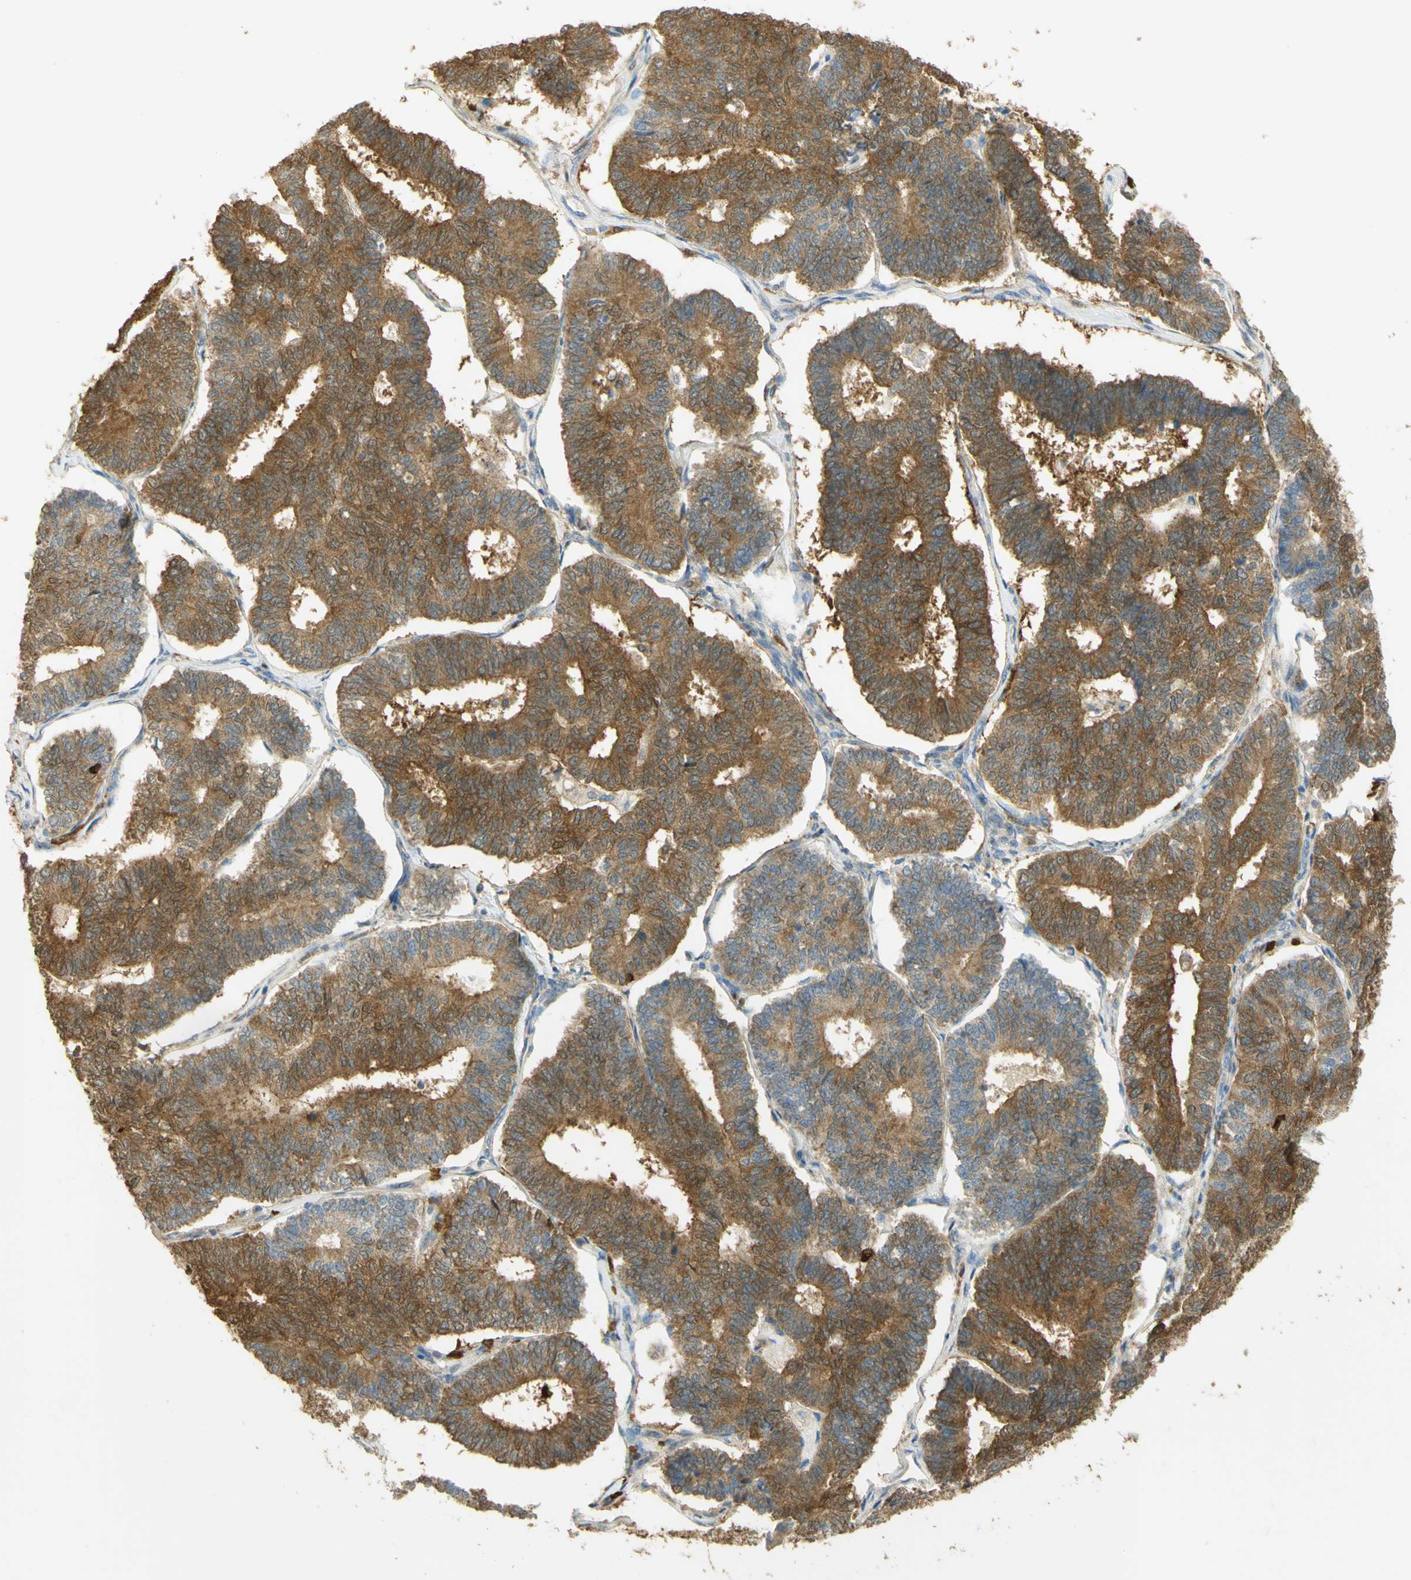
{"staining": {"intensity": "moderate", "quantity": ">75%", "location": "cytoplasmic/membranous"}, "tissue": "endometrial cancer", "cell_type": "Tumor cells", "image_type": "cancer", "snomed": [{"axis": "morphology", "description": "Adenocarcinoma, NOS"}, {"axis": "topography", "description": "Endometrium"}], "caption": "A photomicrograph showing moderate cytoplasmic/membranous positivity in approximately >75% of tumor cells in endometrial cancer, as visualized by brown immunohistochemical staining.", "gene": "PAK1", "patient": {"sex": "female", "age": 70}}